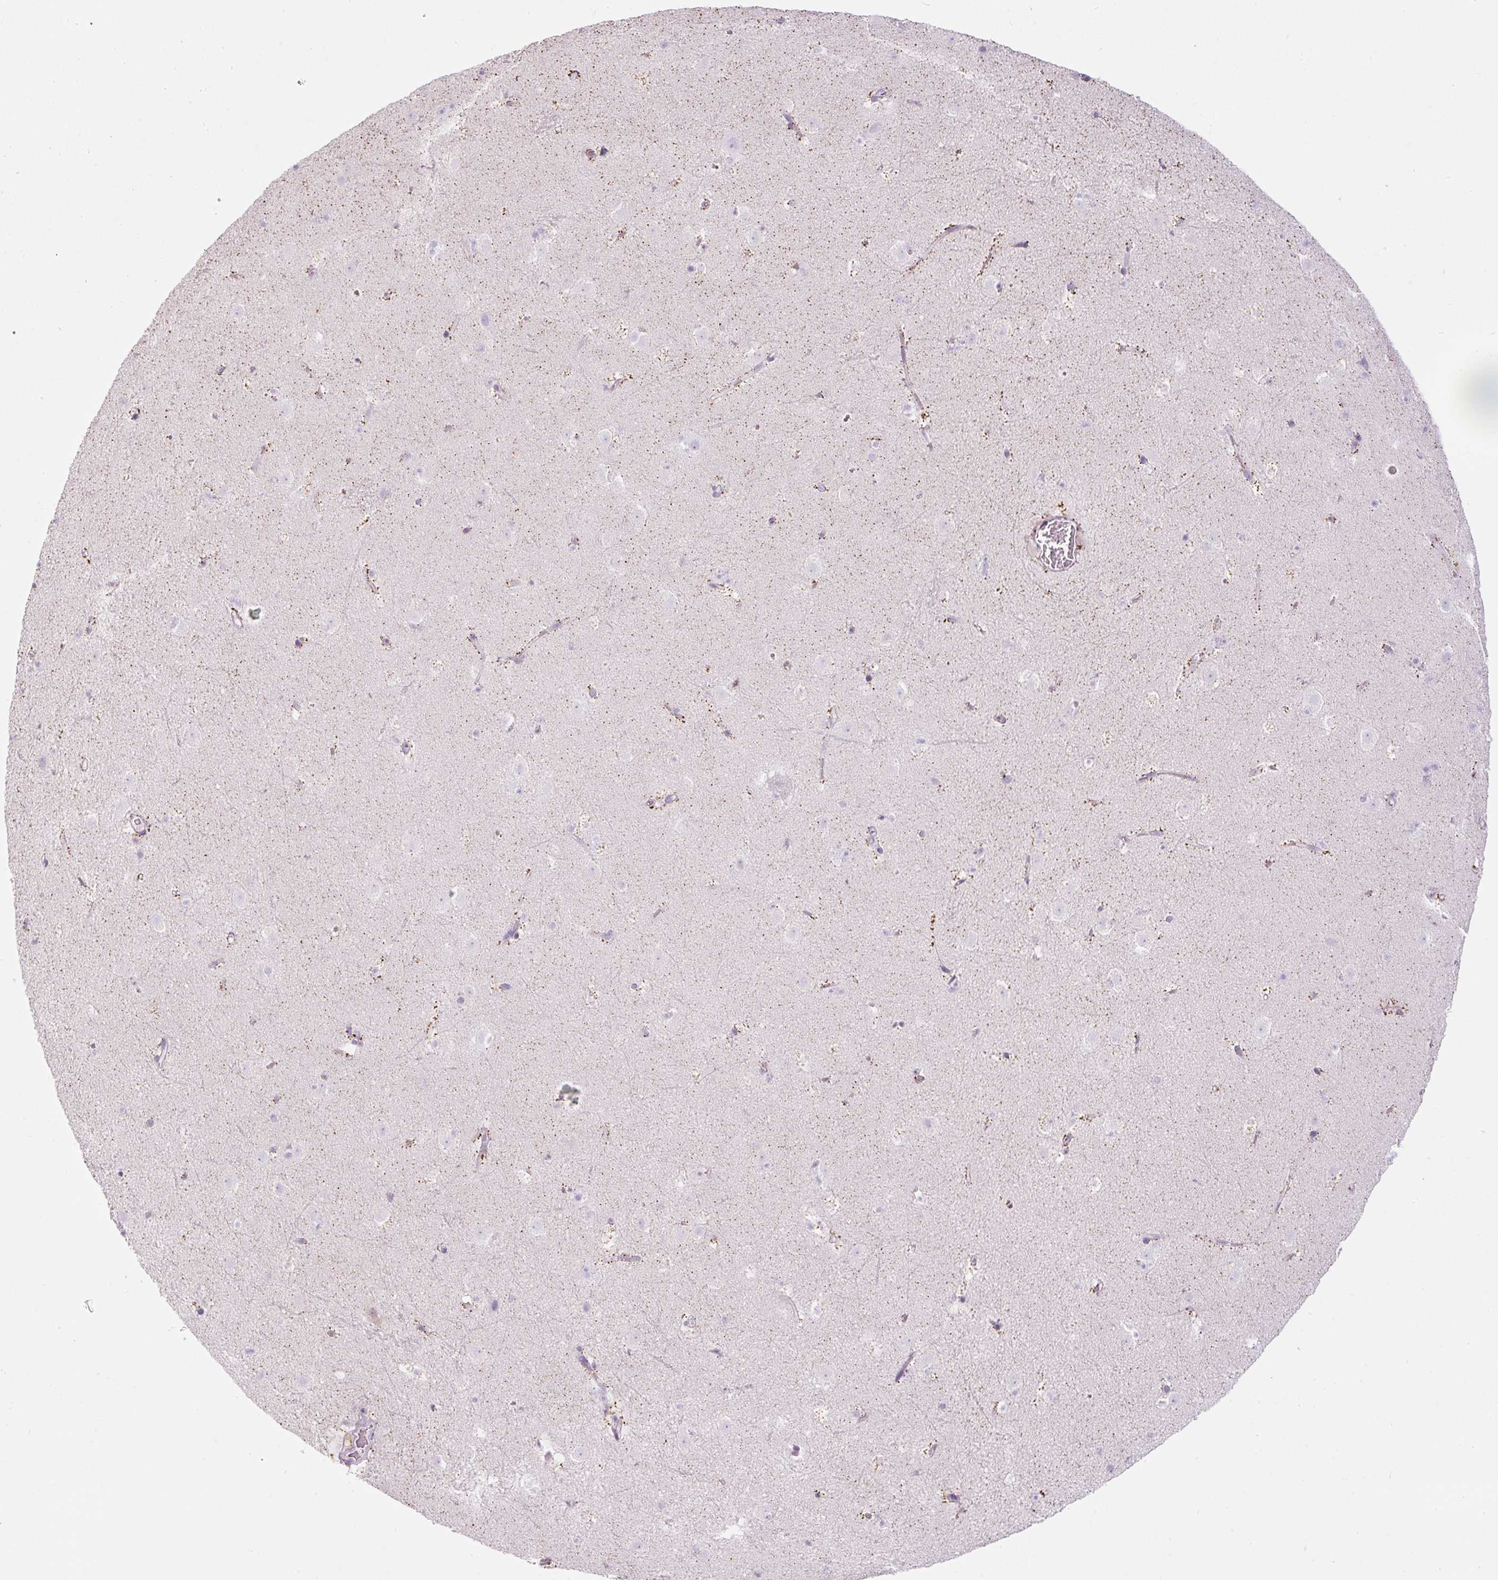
{"staining": {"intensity": "negative", "quantity": "none", "location": "none"}, "tissue": "caudate", "cell_type": "Glial cells", "image_type": "normal", "snomed": [{"axis": "morphology", "description": "Normal tissue, NOS"}, {"axis": "topography", "description": "Lateral ventricle wall"}], "caption": "DAB (3,3'-diaminobenzidine) immunohistochemical staining of normal caudate displays no significant staining in glial cells. (DAB immunohistochemistry with hematoxylin counter stain).", "gene": "FGFBP3", "patient": {"sex": "male", "age": 37}}